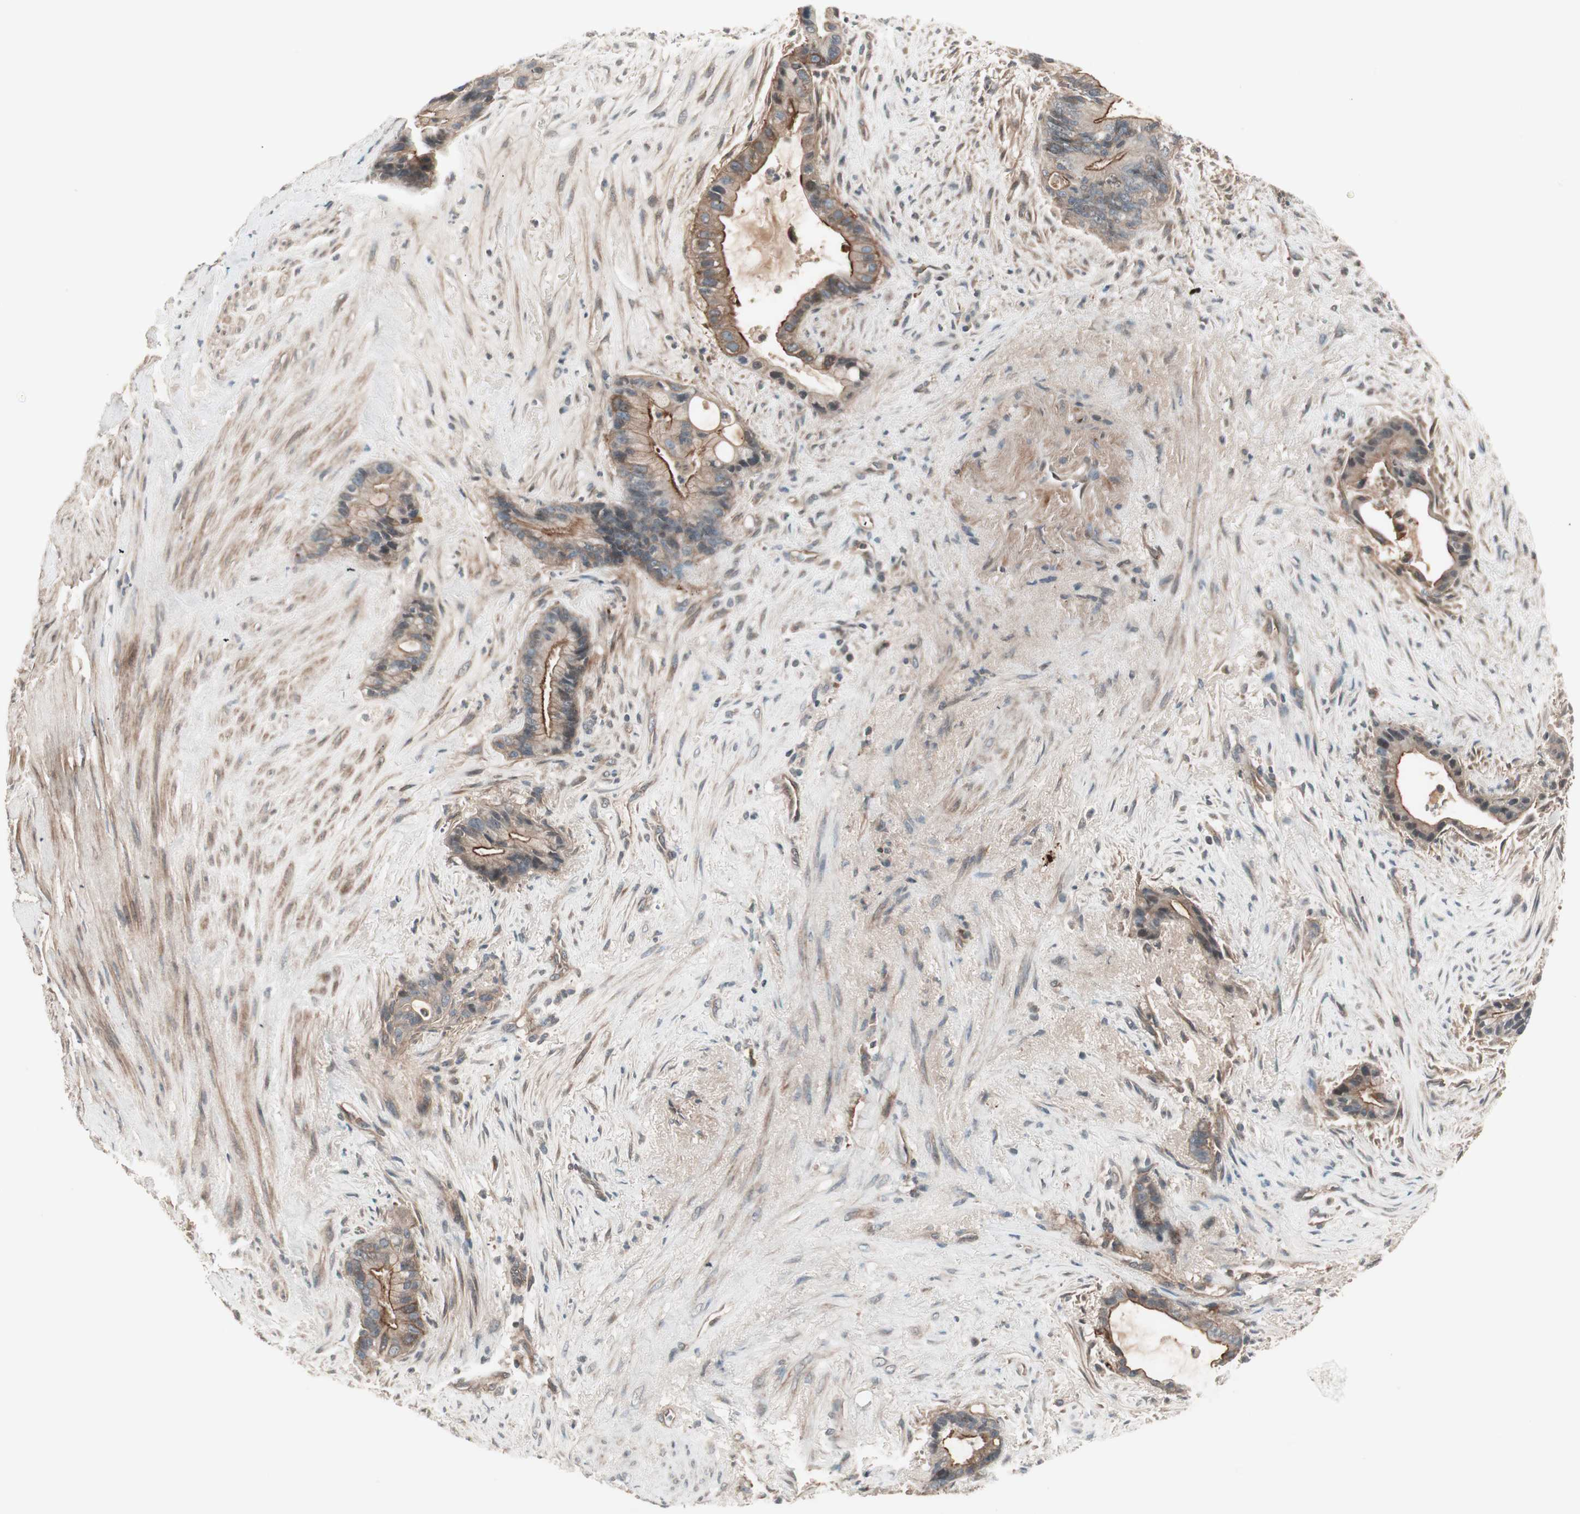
{"staining": {"intensity": "strong", "quantity": ">75%", "location": "cytoplasmic/membranous"}, "tissue": "liver cancer", "cell_type": "Tumor cells", "image_type": "cancer", "snomed": [{"axis": "morphology", "description": "Cholangiocarcinoma"}, {"axis": "topography", "description": "Liver"}], "caption": "Immunohistochemistry (IHC) of human liver cancer displays high levels of strong cytoplasmic/membranous staining in about >75% of tumor cells.", "gene": "TFPI", "patient": {"sex": "female", "age": 55}}